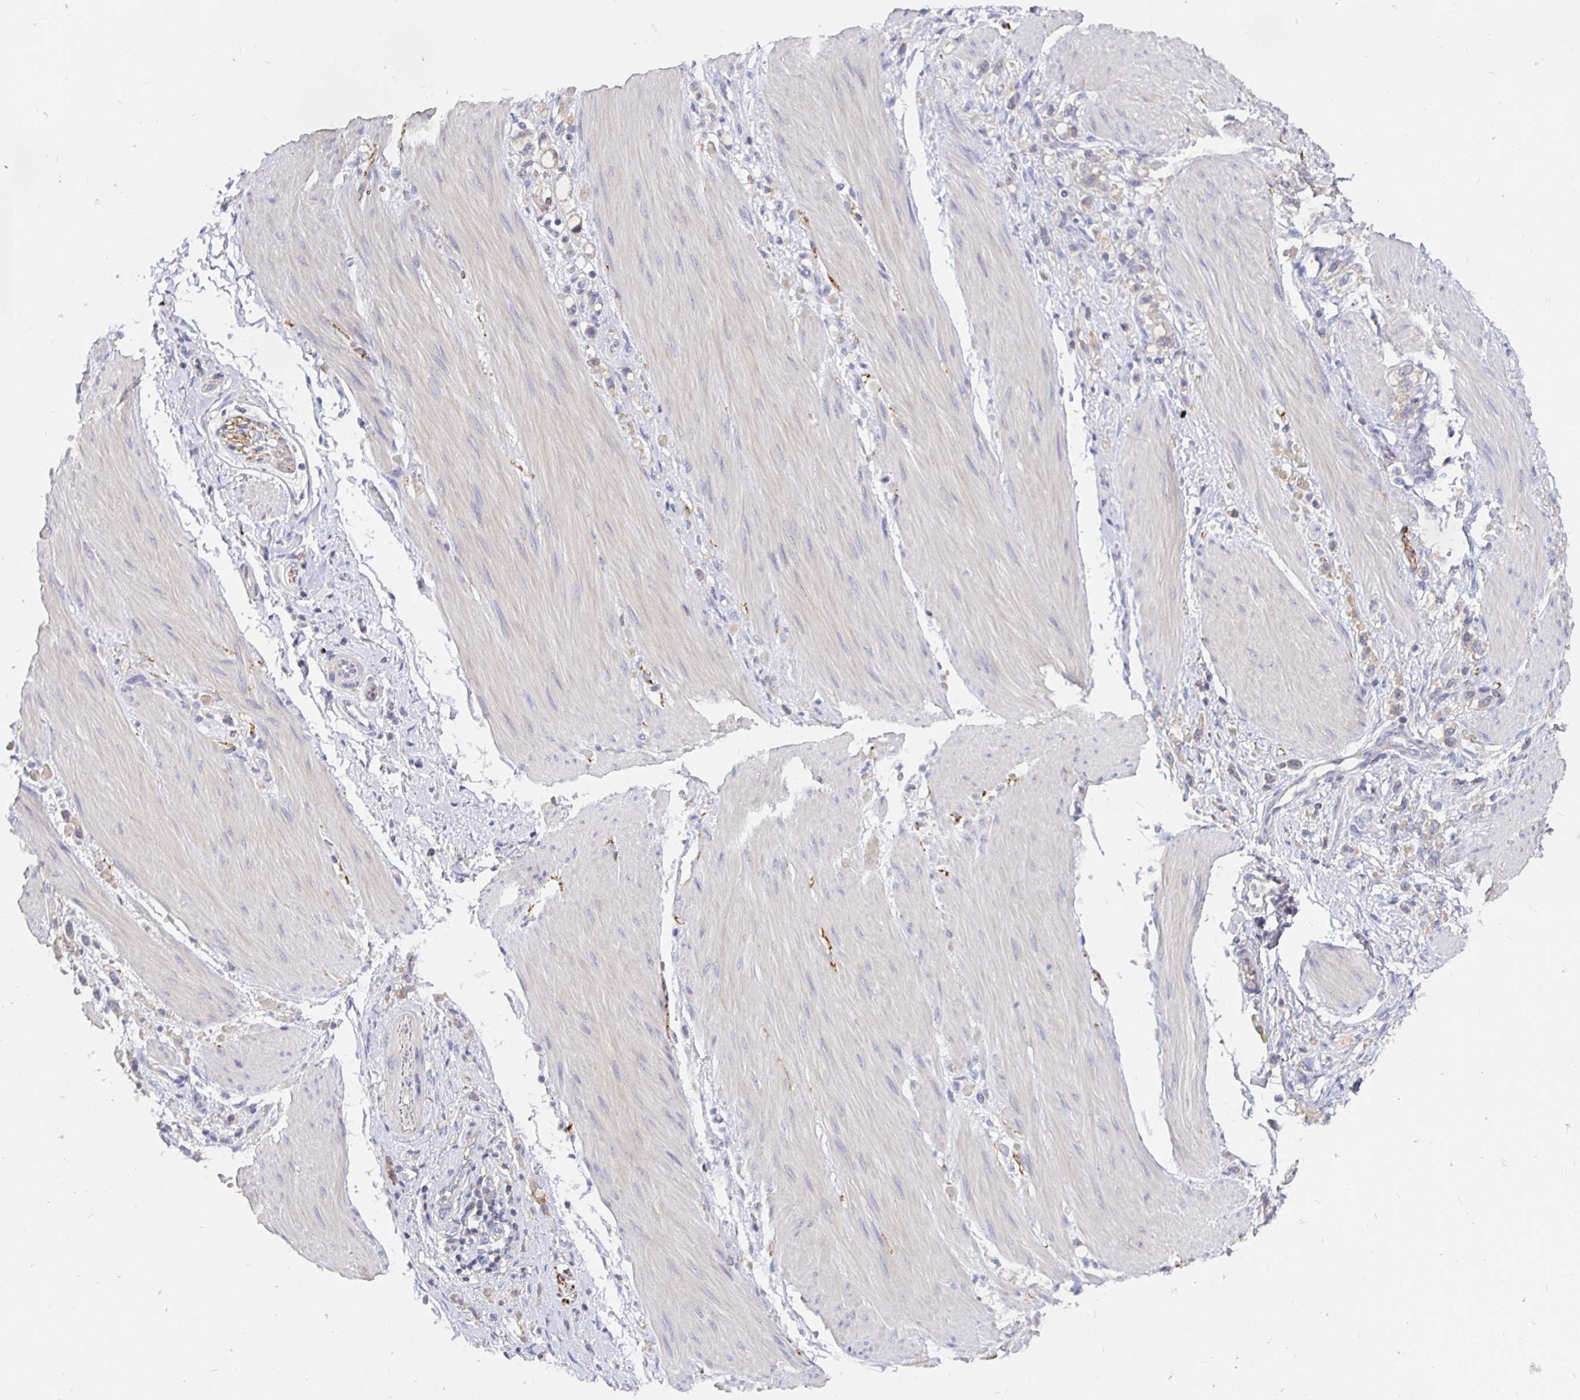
{"staining": {"intensity": "weak", "quantity": "<25%", "location": "cytoplasmic/membranous"}, "tissue": "stomach cancer", "cell_type": "Tumor cells", "image_type": "cancer", "snomed": [{"axis": "morphology", "description": "Adenocarcinoma, NOS"}, {"axis": "topography", "description": "Stomach"}], "caption": "The IHC micrograph has no significant staining in tumor cells of stomach cancer tissue. (DAB (3,3'-diaminobenzidine) immunohistochemistry (IHC) with hematoxylin counter stain).", "gene": "KIF21A", "patient": {"sex": "female", "age": 65}}